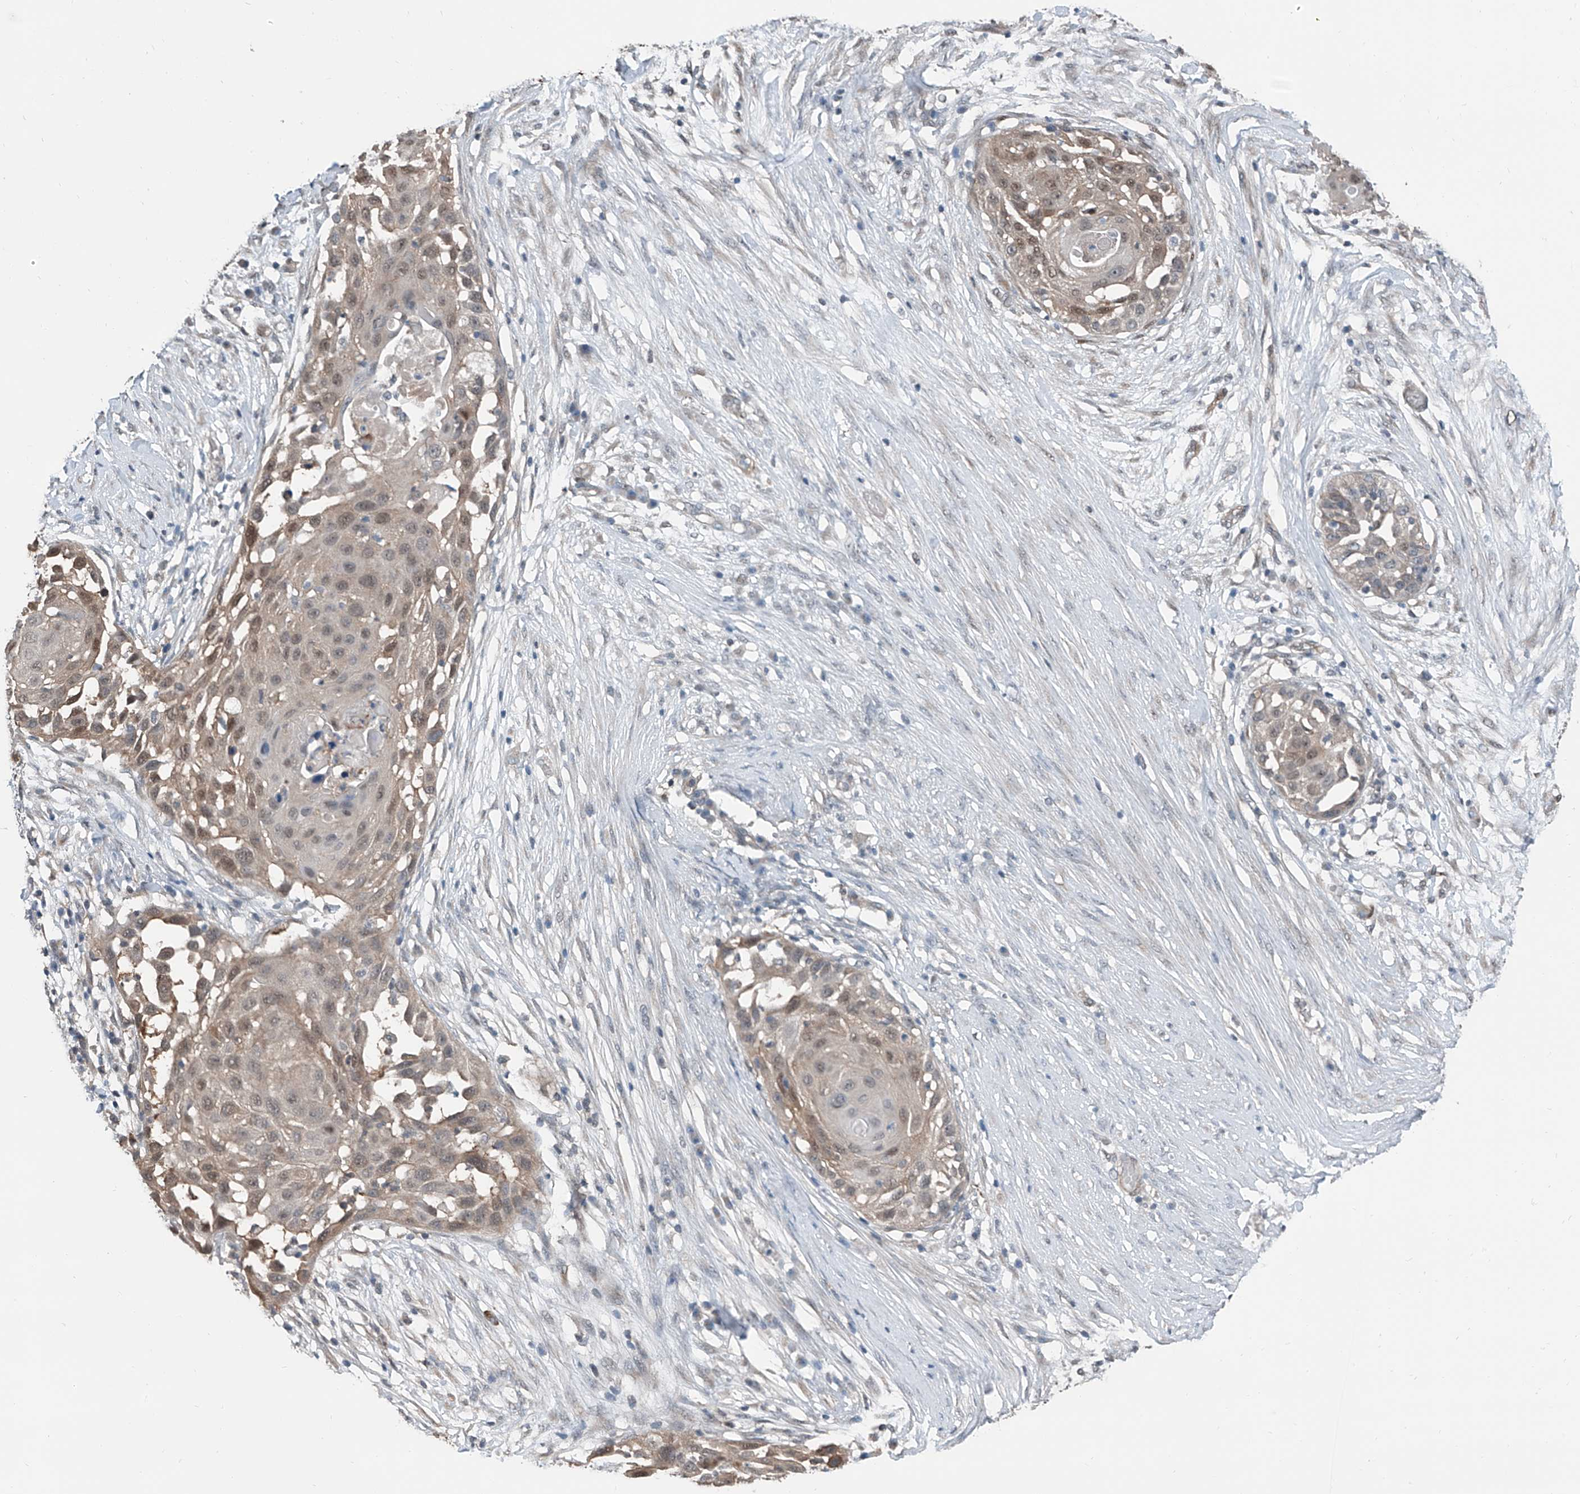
{"staining": {"intensity": "moderate", "quantity": "<25%", "location": "cytoplasmic/membranous,nuclear"}, "tissue": "skin cancer", "cell_type": "Tumor cells", "image_type": "cancer", "snomed": [{"axis": "morphology", "description": "Squamous cell carcinoma, NOS"}, {"axis": "topography", "description": "Skin"}], "caption": "Squamous cell carcinoma (skin) tissue reveals moderate cytoplasmic/membranous and nuclear staining in about <25% of tumor cells, visualized by immunohistochemistry. Immunohistochemistry (ihc) stains the protein of interest in brown and the nuclei are stained blue.", "gene": "HSPA6", "patient": {"sex": "female", "age": 44}}